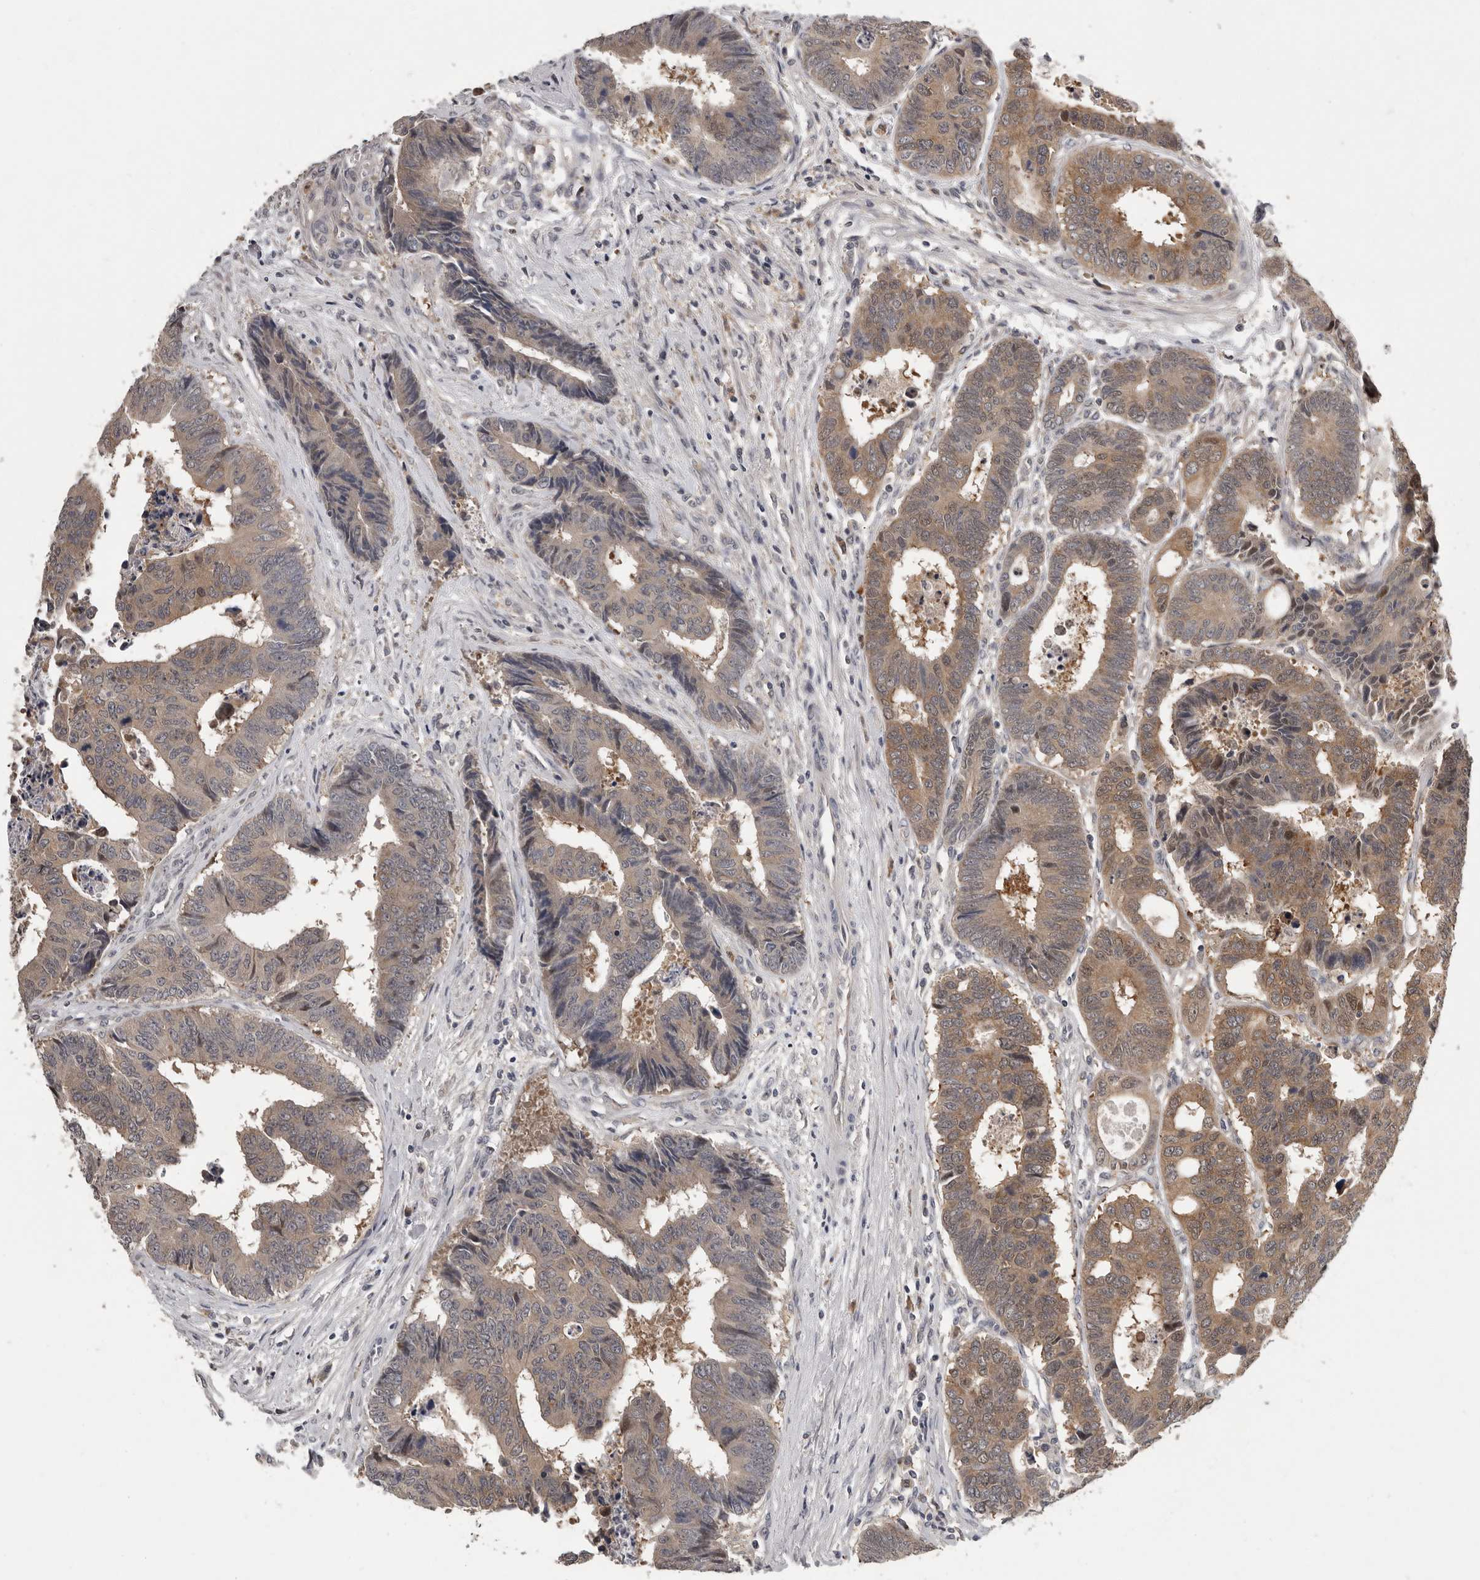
{"staining": {"intensity": "moderate", "quantity": "25%-75%", "location": "cytoplasmic/membranous"}, "tissue": "colorectal cancer", "cell_type": "Tumor cells", "image_type": "cancer", "snomed": [{"axis": "morphology", "description": "Adenocarcinoma, NOS"}, {"axis": "topography", "description": "Rectum"}], "caption": "Immunohistochemistry photomicrograph of human colorectal cancer (adenocarcinoma) stained for a protein (brown), which reveals medium levels of moderate cytoplasmic/membranous positivity in approximately 25%-75% of tumor cells.", "gene": "RALGPS2", "patient": {"sex": "male", "age": 84}}